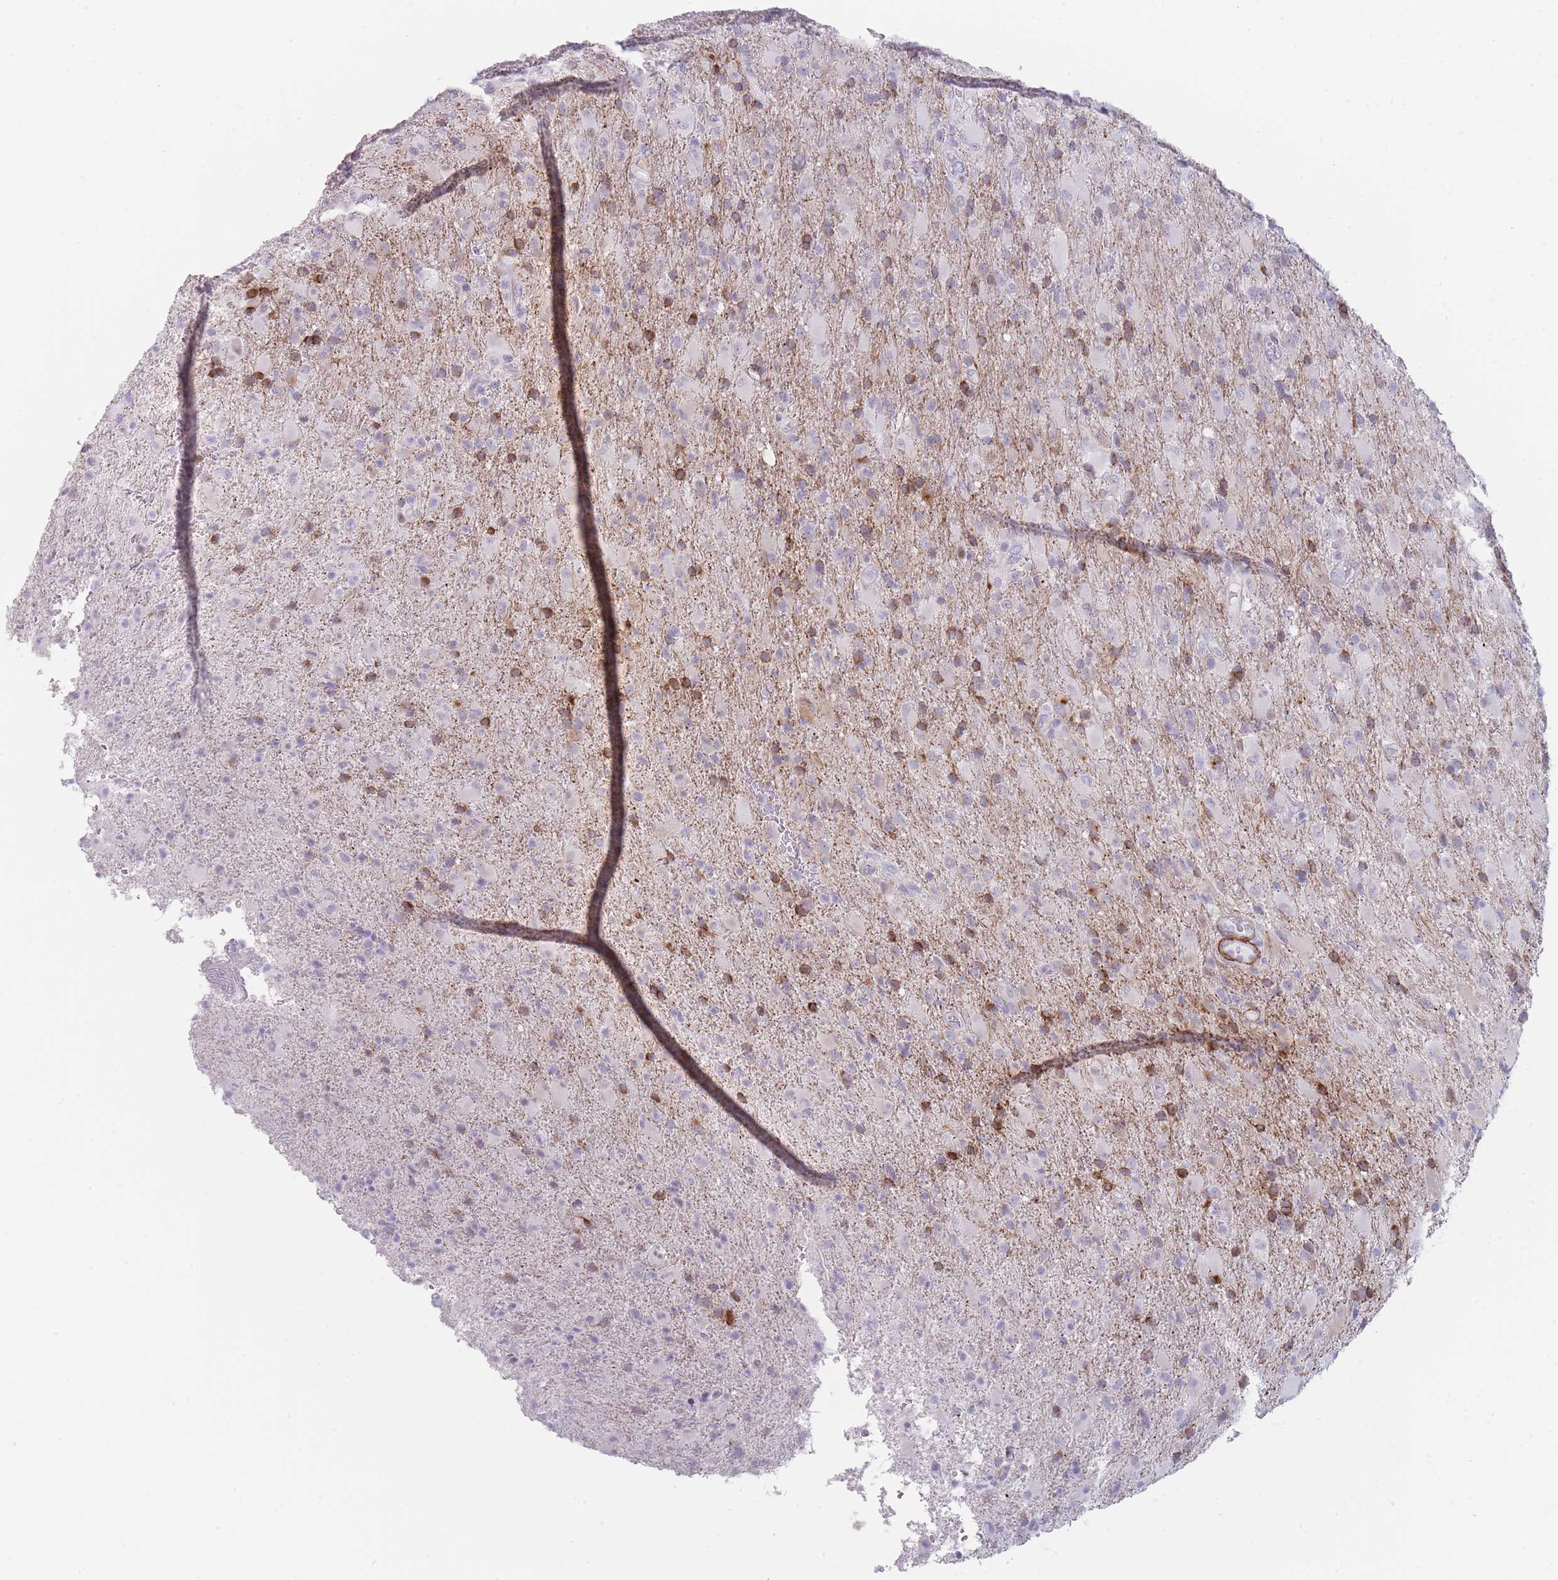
{"staining": {"intensity": "negative", "quantity": "none", "location": "none"}, "tissue": "glioma", "cell_type": "Tumor cells", "image_type": "cancer", "snomed": [{"axis": "morphology", "description": "Glioma, malignant, Low grade"}, {"axis": "topography", "description": "Brain"}], "caption": "Immunohistochemical staining of human malignant glioma (low-grade) exhibits no significant positivity in tumor cells. (DAB immunohistochemistry (IHC), high magnification).", "gene": "IFNA6", "patient": {"sex": "male", "age": 65}}